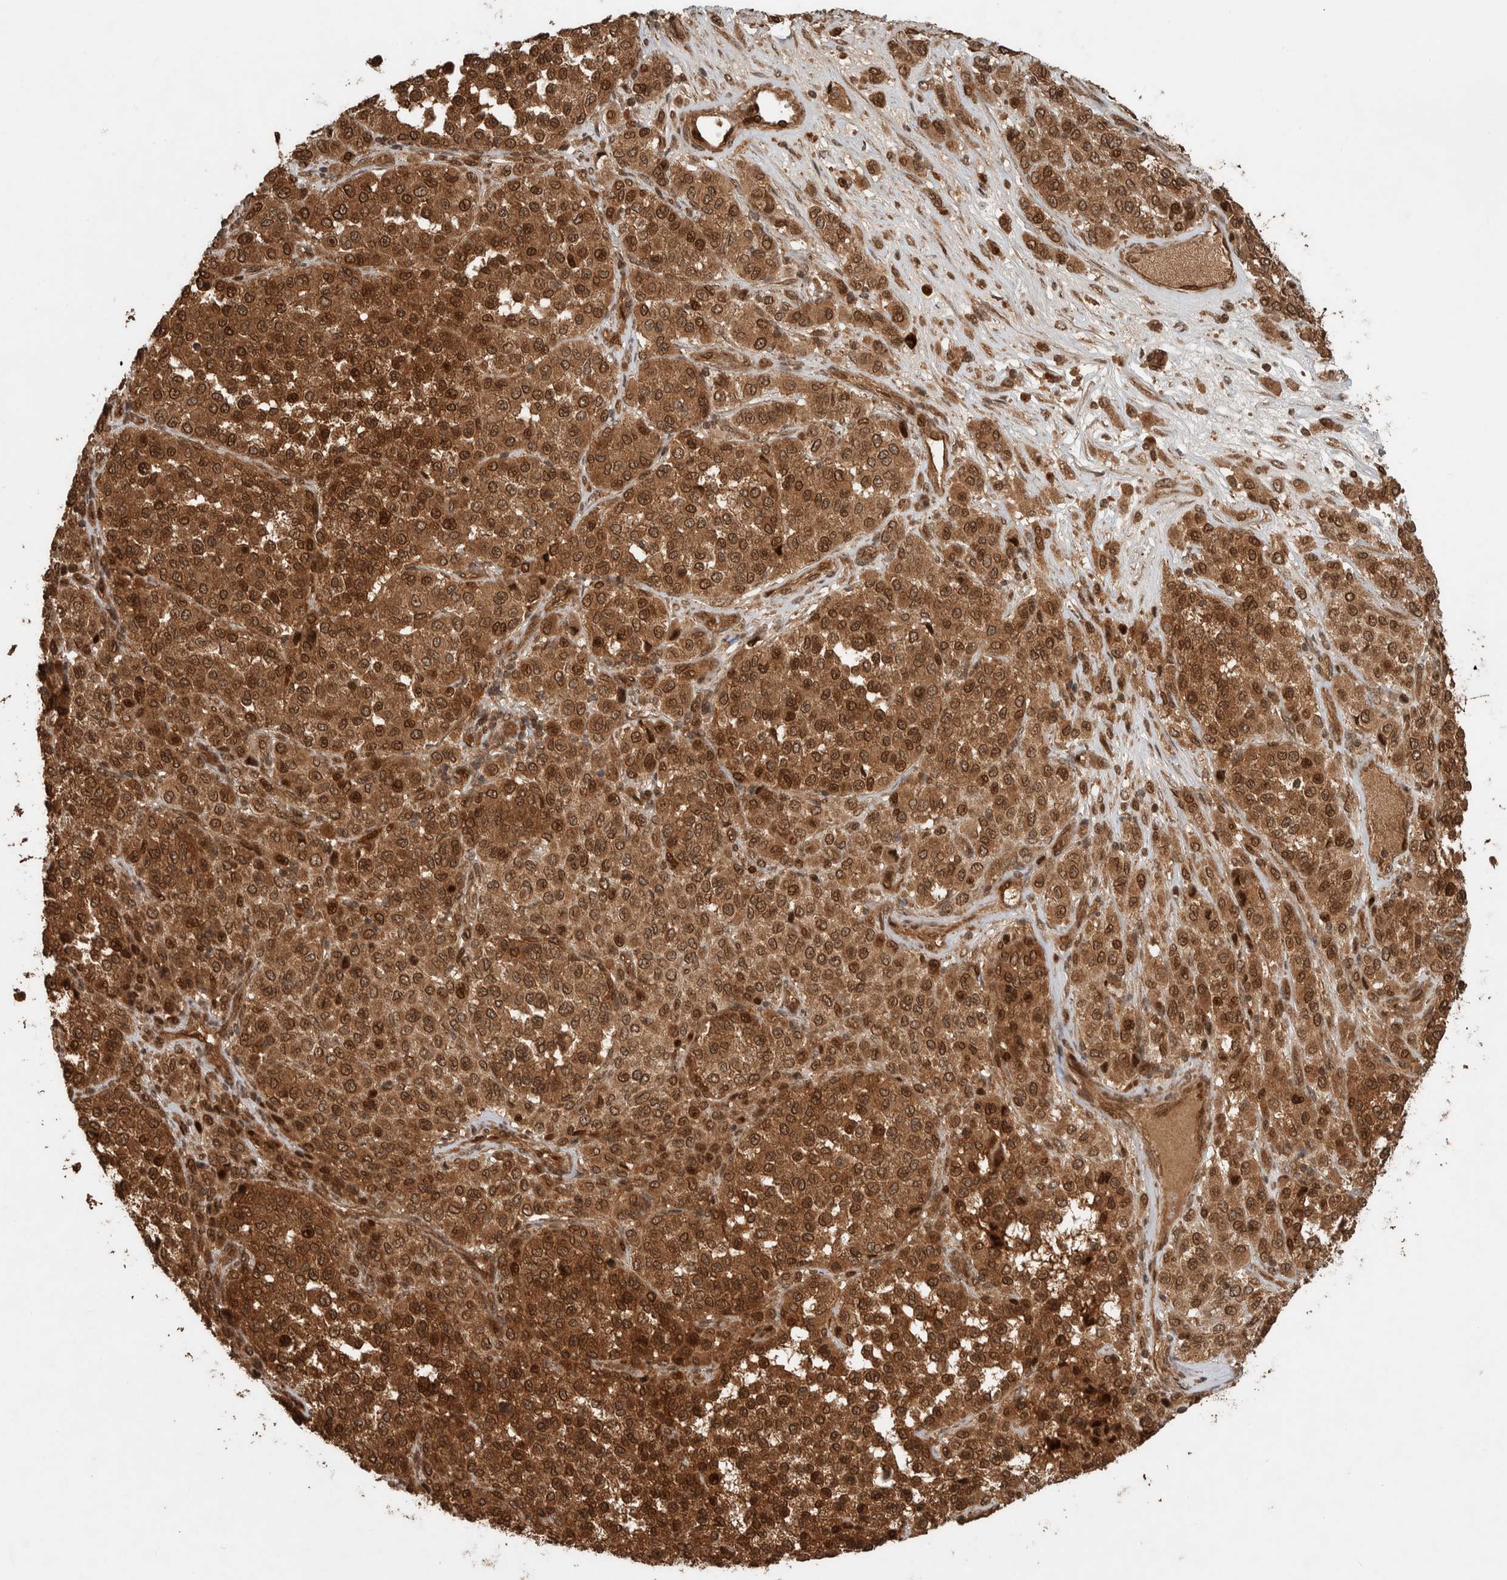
{"staining": {"intensity": "moderate", "quantity": ">75%", "location": "cytoplasmic/membranous,nuclear"}, "tissue": "melanoma", "cell_type": "Tumor cells", "image_type": "cancer", "snomed": [{"axis": "morphology", "description": "Malignant melanoma, Metastatic site"}, {"axis": "topography", "description": "Pancreas"}], "caption": "Protein staining demonstrates moderate cytoplasmic/membranous and nuclear expression in approximately >75% of tumor cells in melanoma.", "gene": "CNTROB", "patient": {"sex": "female", "age": 30}}